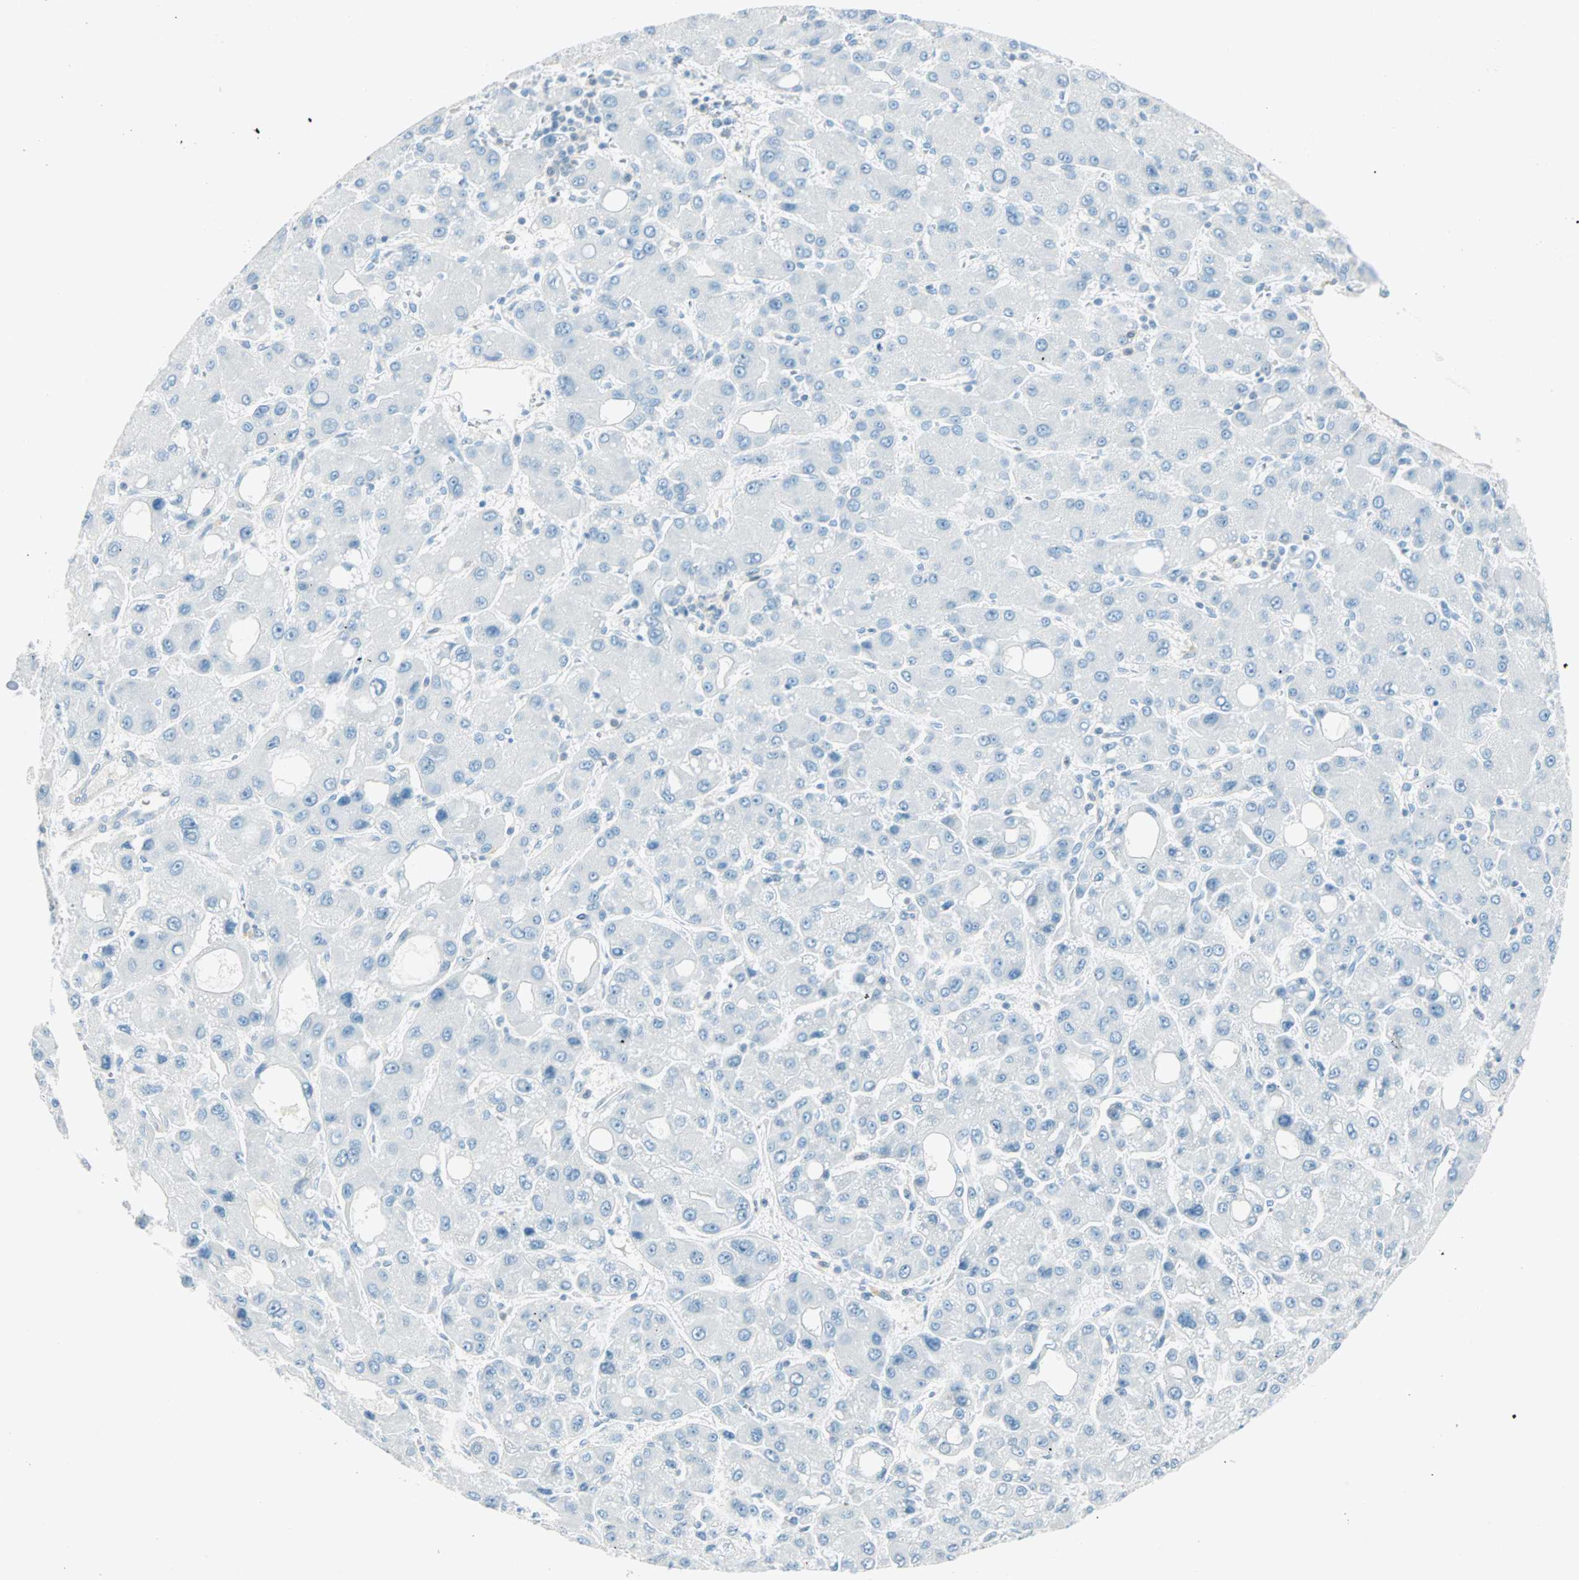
{"staining": {"intensity": "negative", "quantity": "none", "location": "none"}, "tissue": "liver cancer", "cell_type": "Tumor cells", "image_type": "cancer", "snomed": [{"axis": "morphology", "description": "Carcinoma, Hepatocellular, NOS"}, {"axis": "topography", "description": "Liver"}], "caption": "There is no significant expression in tumor cells of liver cancer.", "gene": "S100A1", "patient": {"sex": "male", "age": 55}}